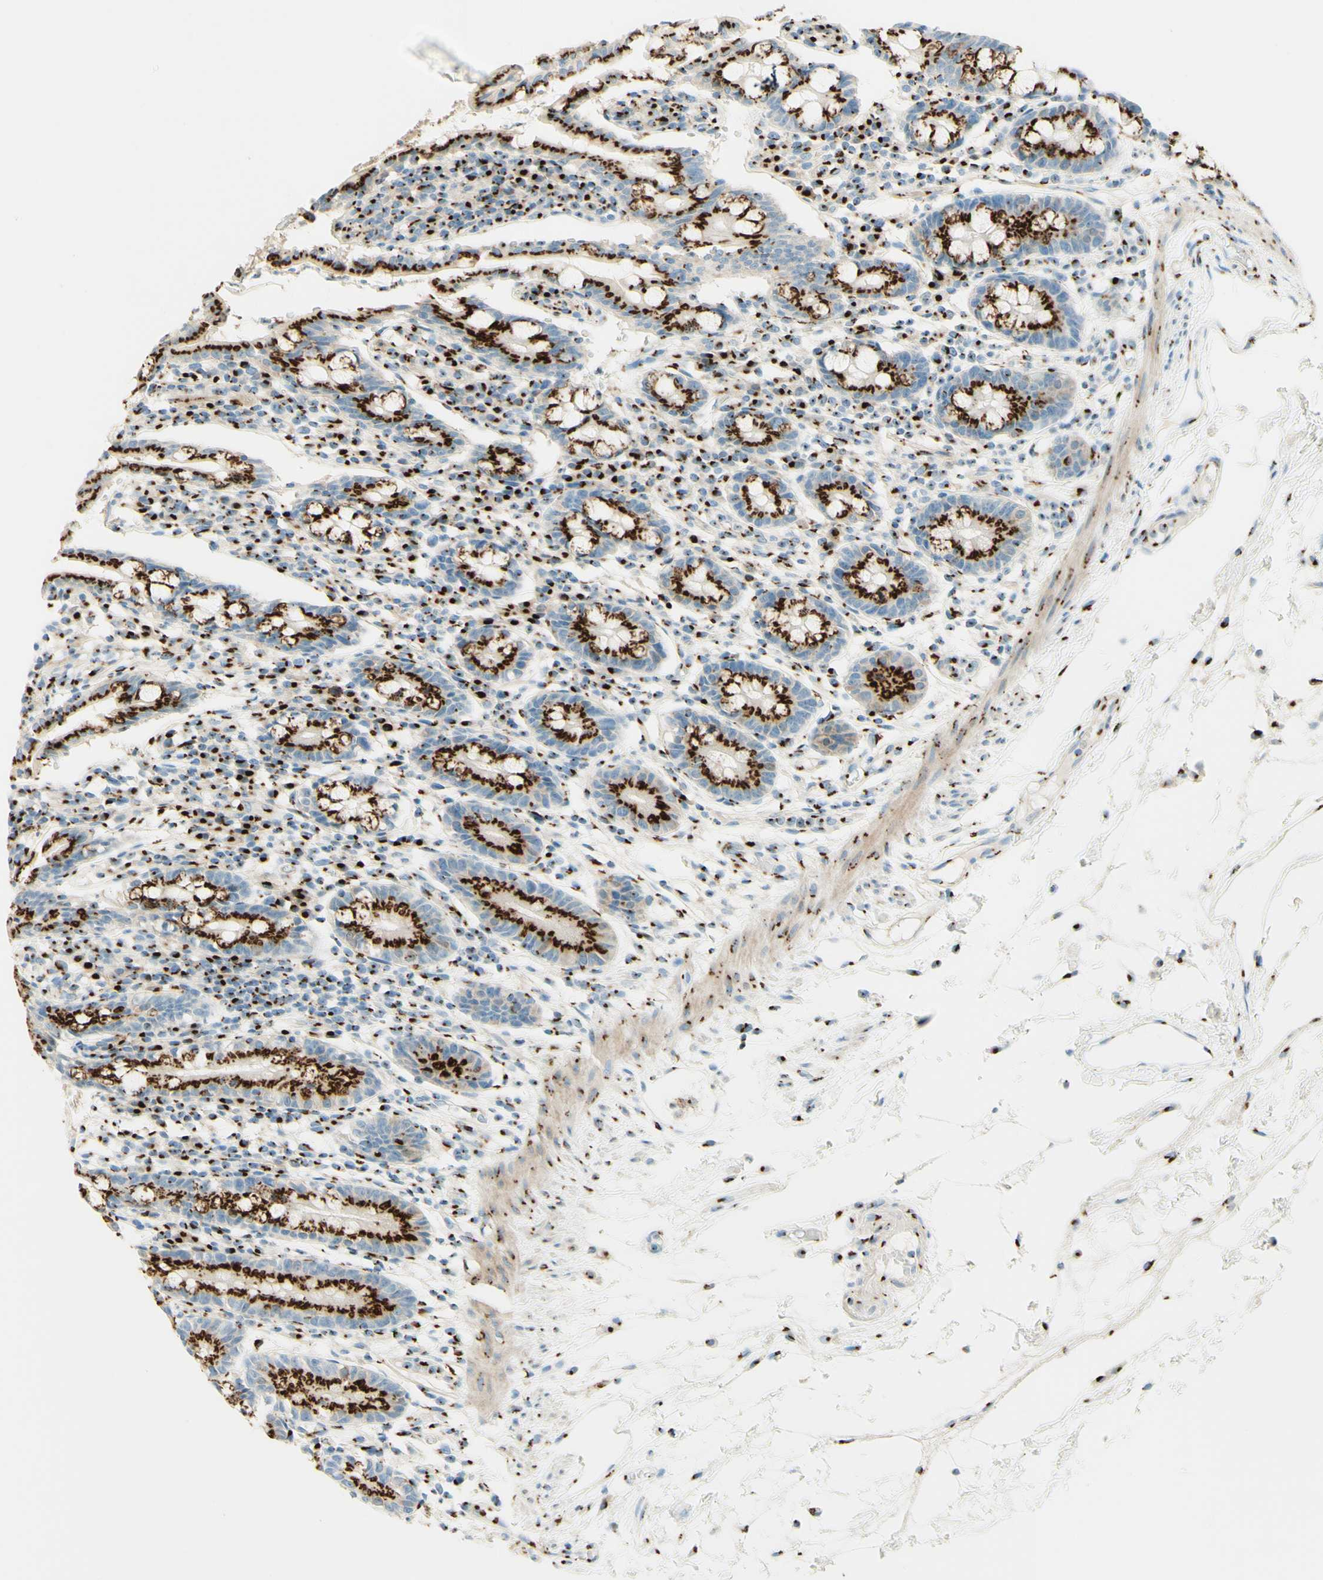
{"staining": {"intensity": "strong", "quantity": ">75%", "location": "cytoplasmic/membranous"}, "tissue": "small intestine", "cell_type": "Glandular cells", "image_type": "normal", "snomed": [{"axis": "morphology", "description": "Normal tissue, NOS"}, {"axis": "morphology", "description": "Cystadenocarcinoma, serous, Metastatic site"}, {"axis": "topography", "description": "Small intestine"}], "caption": "DAB (3,3'-diaminobenzidine) immunohistochemical staining of normal human small intestine shows strong cytoplasmic/membranous protein expression in about >75% of glandular cells. The staining was performed using DAB (3,3'-diaminobenzidine) to visualize the protein expression in brown, while the nuclei were stained in blue with hematoxylin (Magnification: 20x).", "gene": "GOLGB1", "patient": {"sex": "female", "age": 61}}